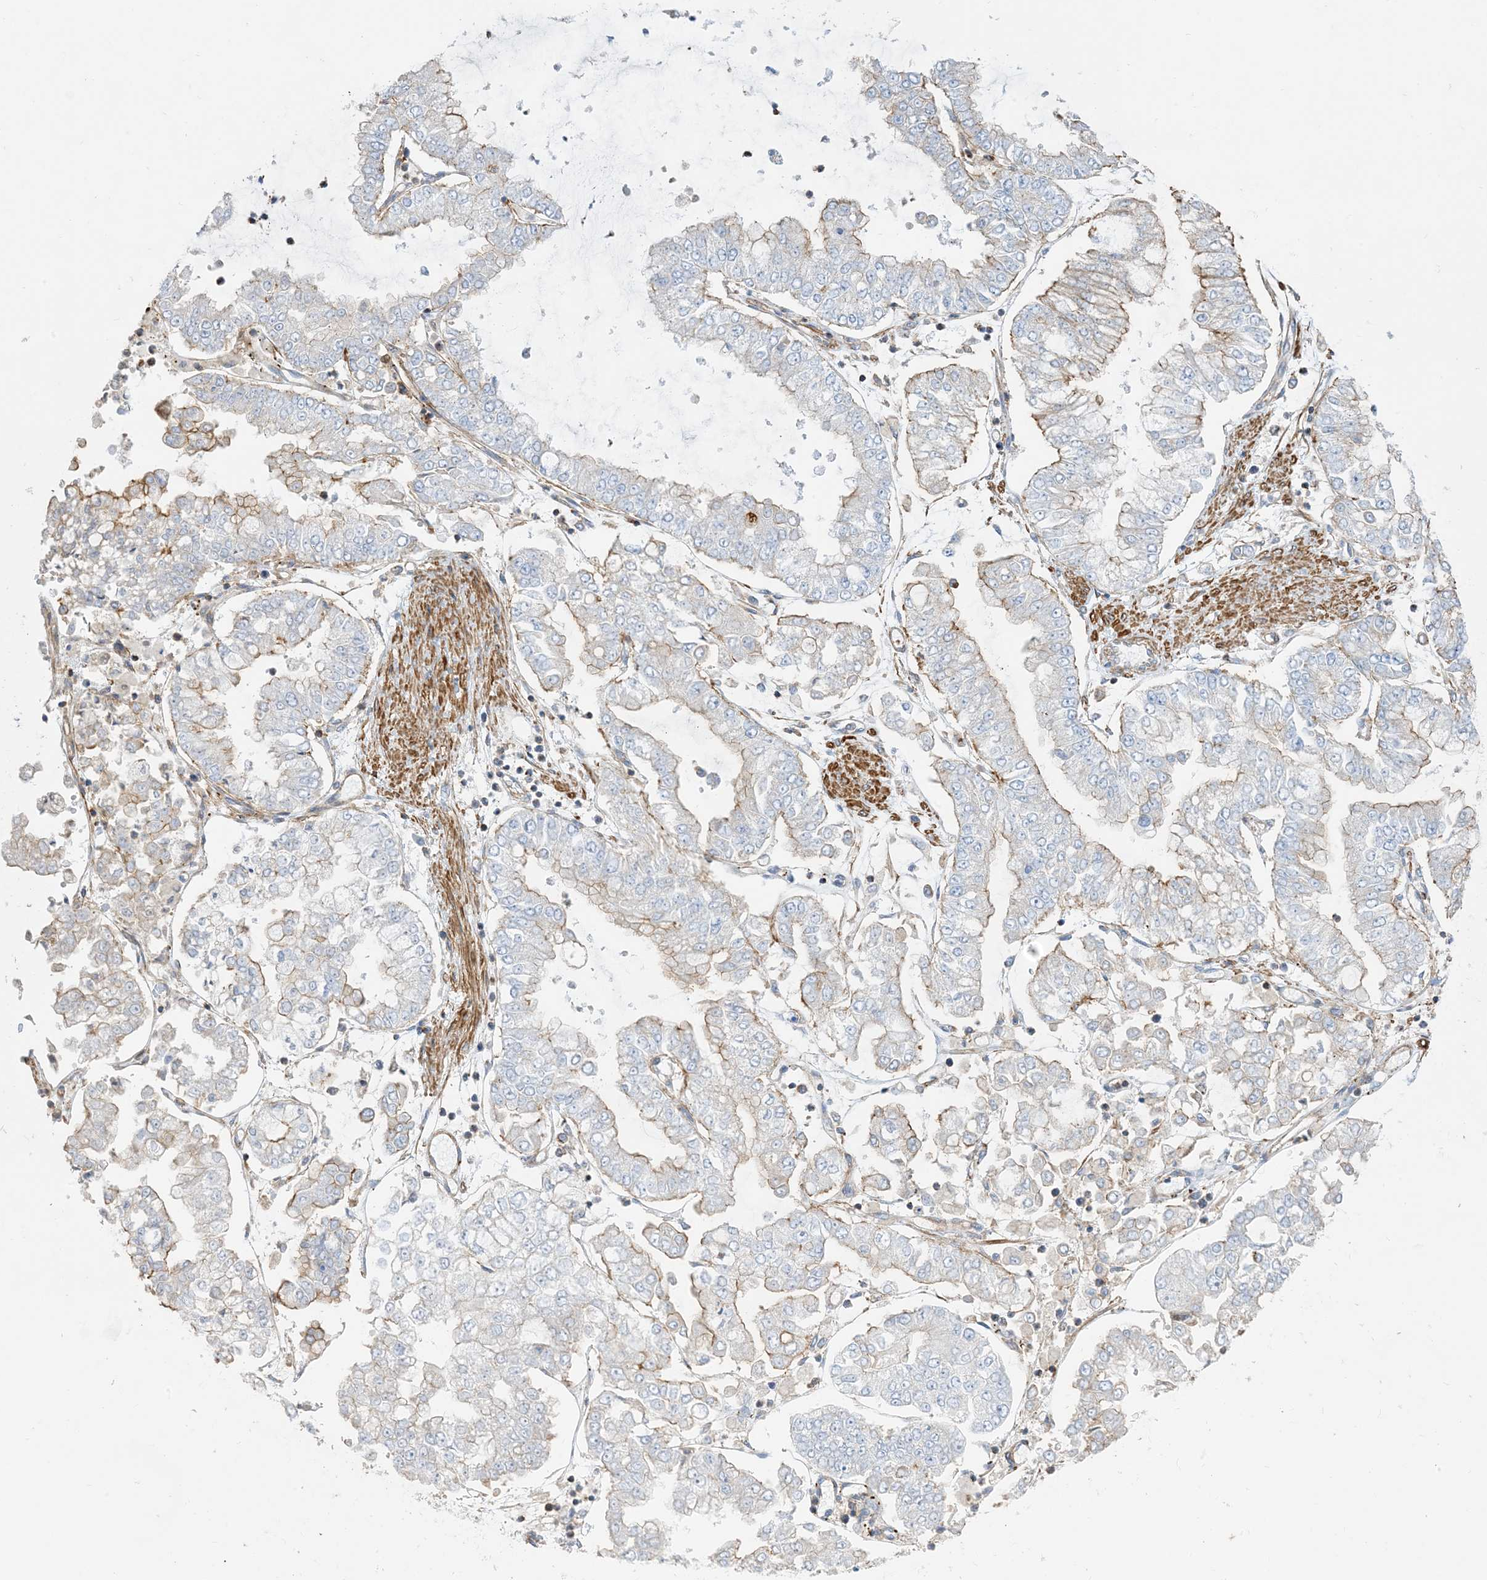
{"staining": {"intensity": "weak", "quantity": "<25%", "location": "cytoplasmic/membranous"}, "tissue": "stomach cancer", "cell_type": "Tumor cells", "image_type": "cancer", "snomed": [{"axis": "morphology", "description": "Adenocarcinoma, NOS"}, {"axis": "topography", "description": "Stomach"}], "caption": "A high-resolution histopathology image shows immunohistochemistry staining of stomach cancer, which displays no significant positivity in tumor cells.", "gene": "GTF3C2", "patient": {"sex": "male", "age": 76}}